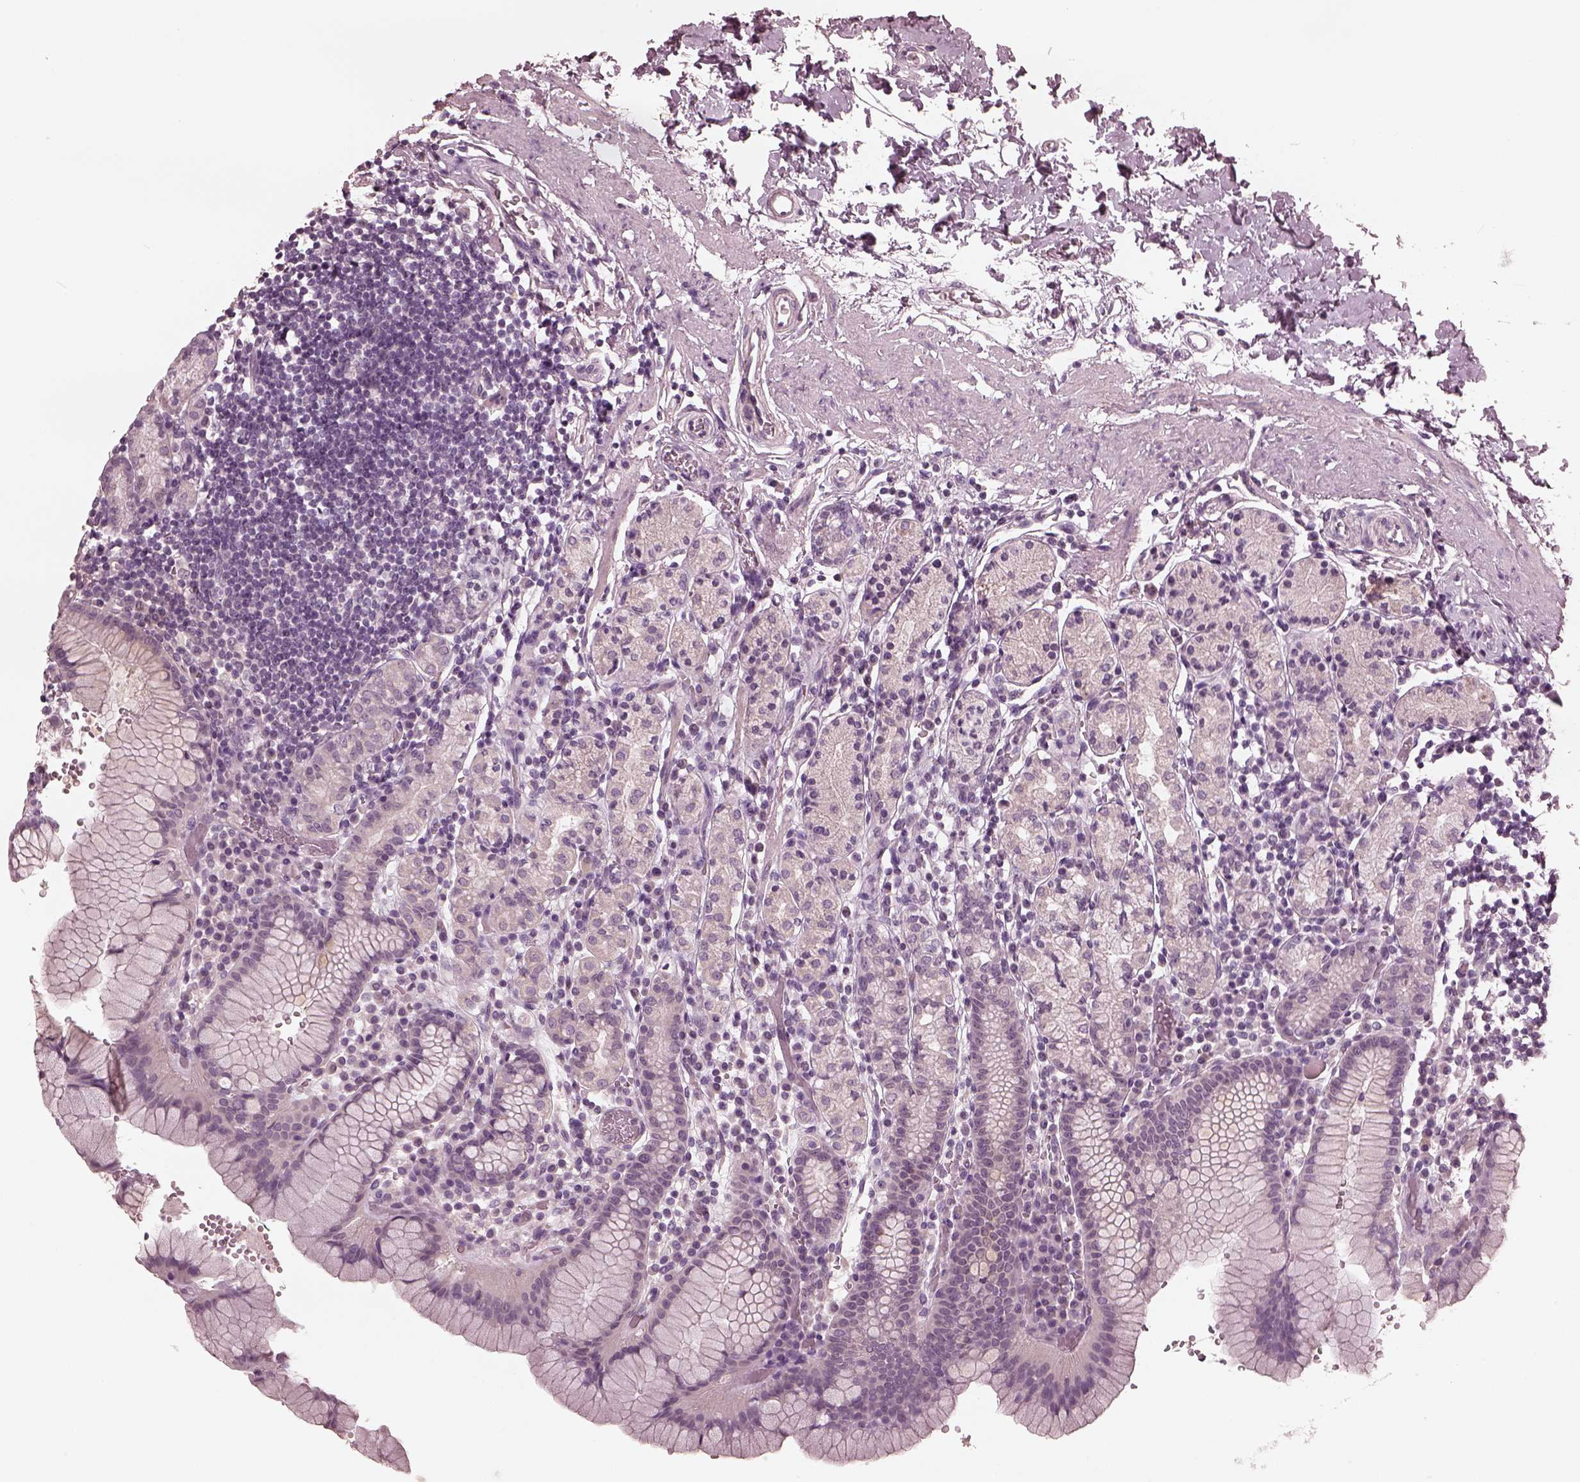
{"staining": {"intensity": "negative", "quantity": "none", "location": "none"}, "tissue": "stomach", "cell_type": "Glandular cells", "image_type": "normal", "snomed": [{"axis": "morphology", "description": "Normal tissue, NOS"}, {"axis": "topography", "description": "Stomach, upper"}, {"axis": "topography", "description": "Stomach"}], "caption": "DAB immunohistochemical staining of unremarkable stomach displays no significant positivity in glandular cells.", "gene": "OPTC", "patient": {"sex": "male", "age": 62}}